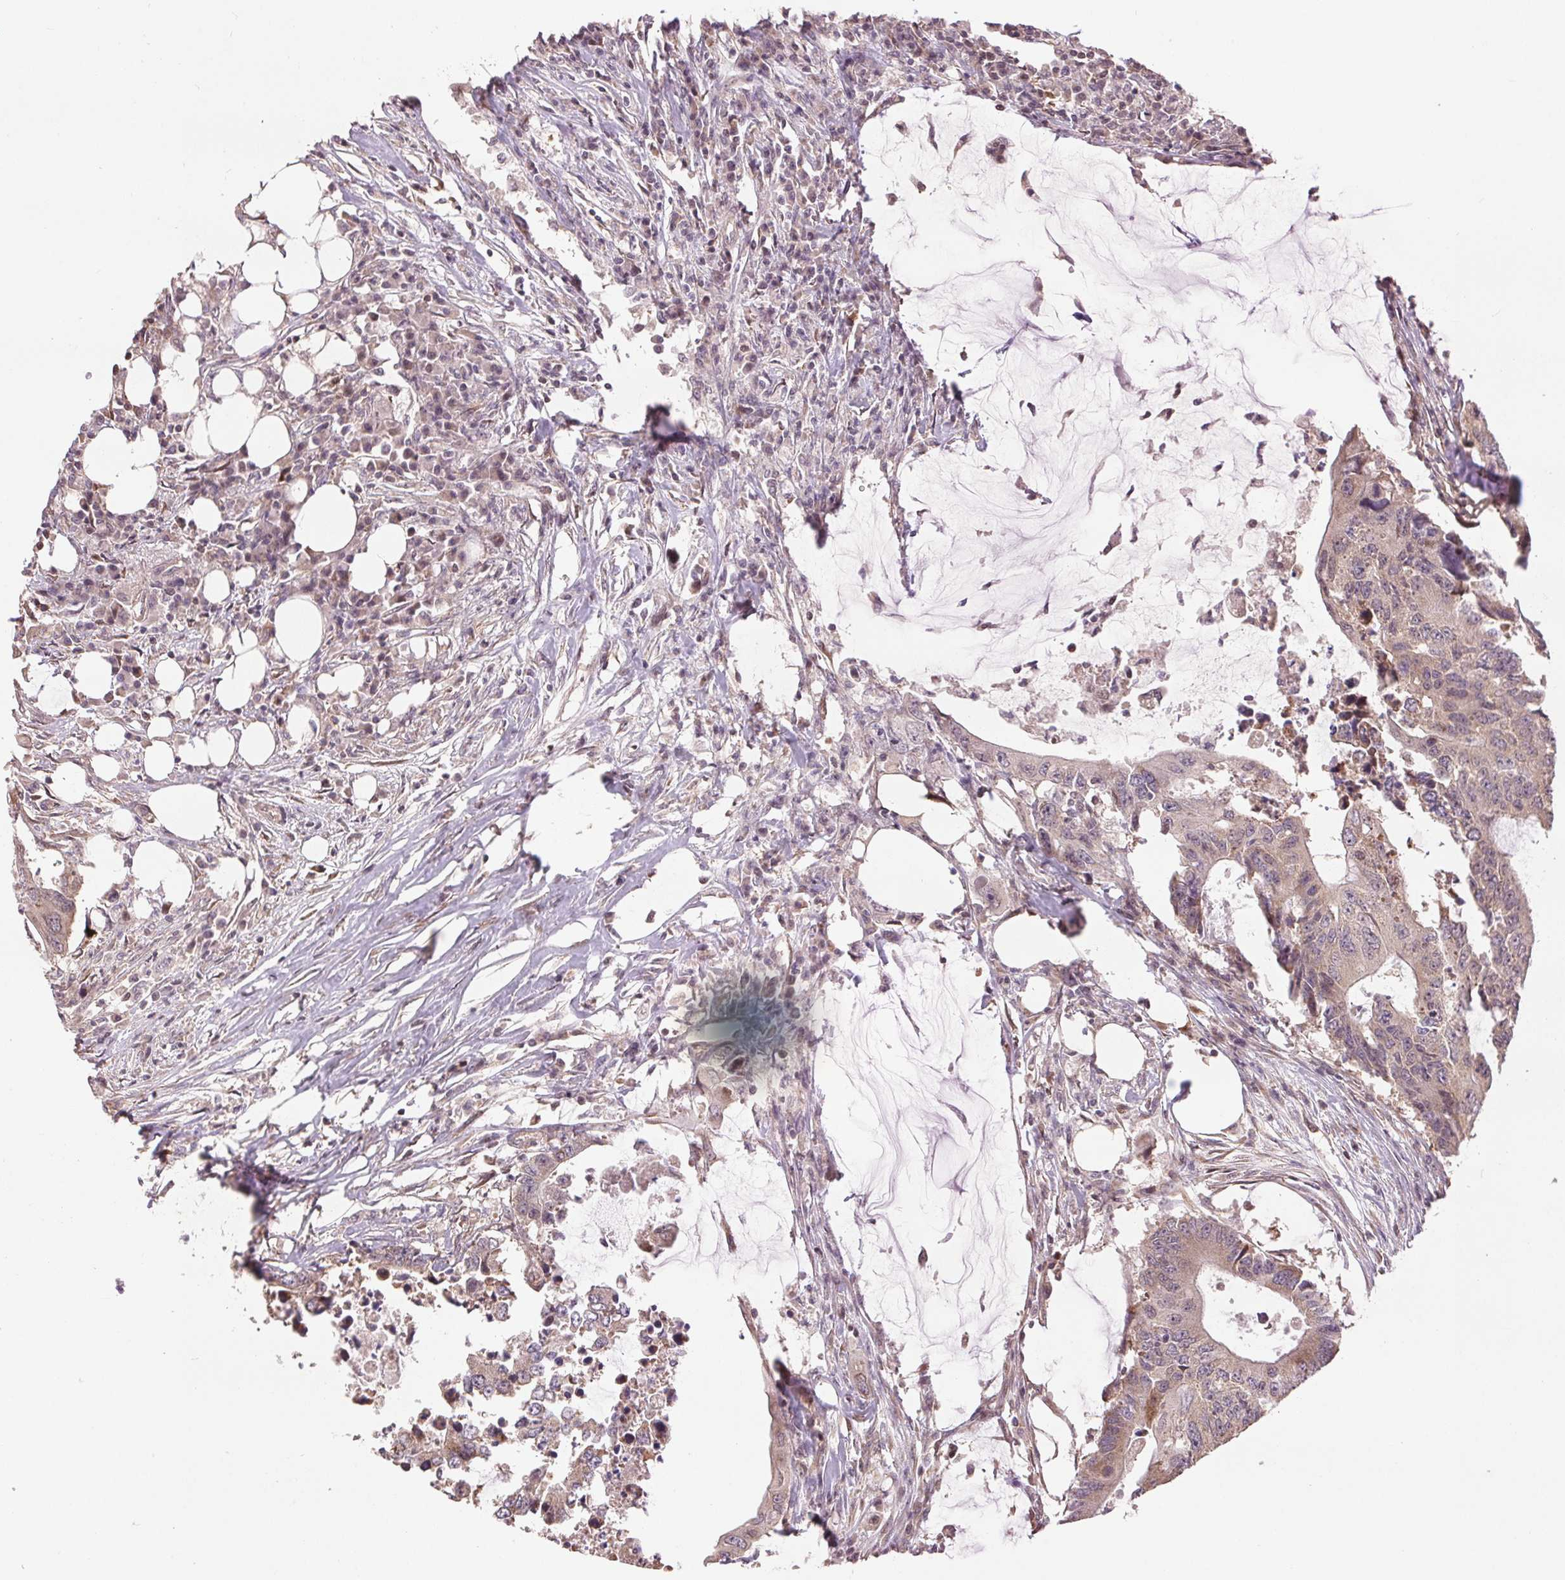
{"staining": {"intensity": "weak", "quantity": ">75%", "location": "cytoplasmic/membranous"}, "tissue": "colorectal cancer", "cell_type": "Tumor cells", "image_type": "cancer", "snomed": [{"axis": "morphology", "description": "Adenocarcinoma, NOS"}, {"axis": "topography", "description": "Colon"}], "caption": "Immunohistochemistry (IHC) micrograph of colorectal cancer stained for a protein (brown), which reveals low levels of weak cytoplasmic/membranous positivity in about >75% of tumor cells.", "gene": "BTF3L4", "patient": {"sex": "male", "age": 71}}